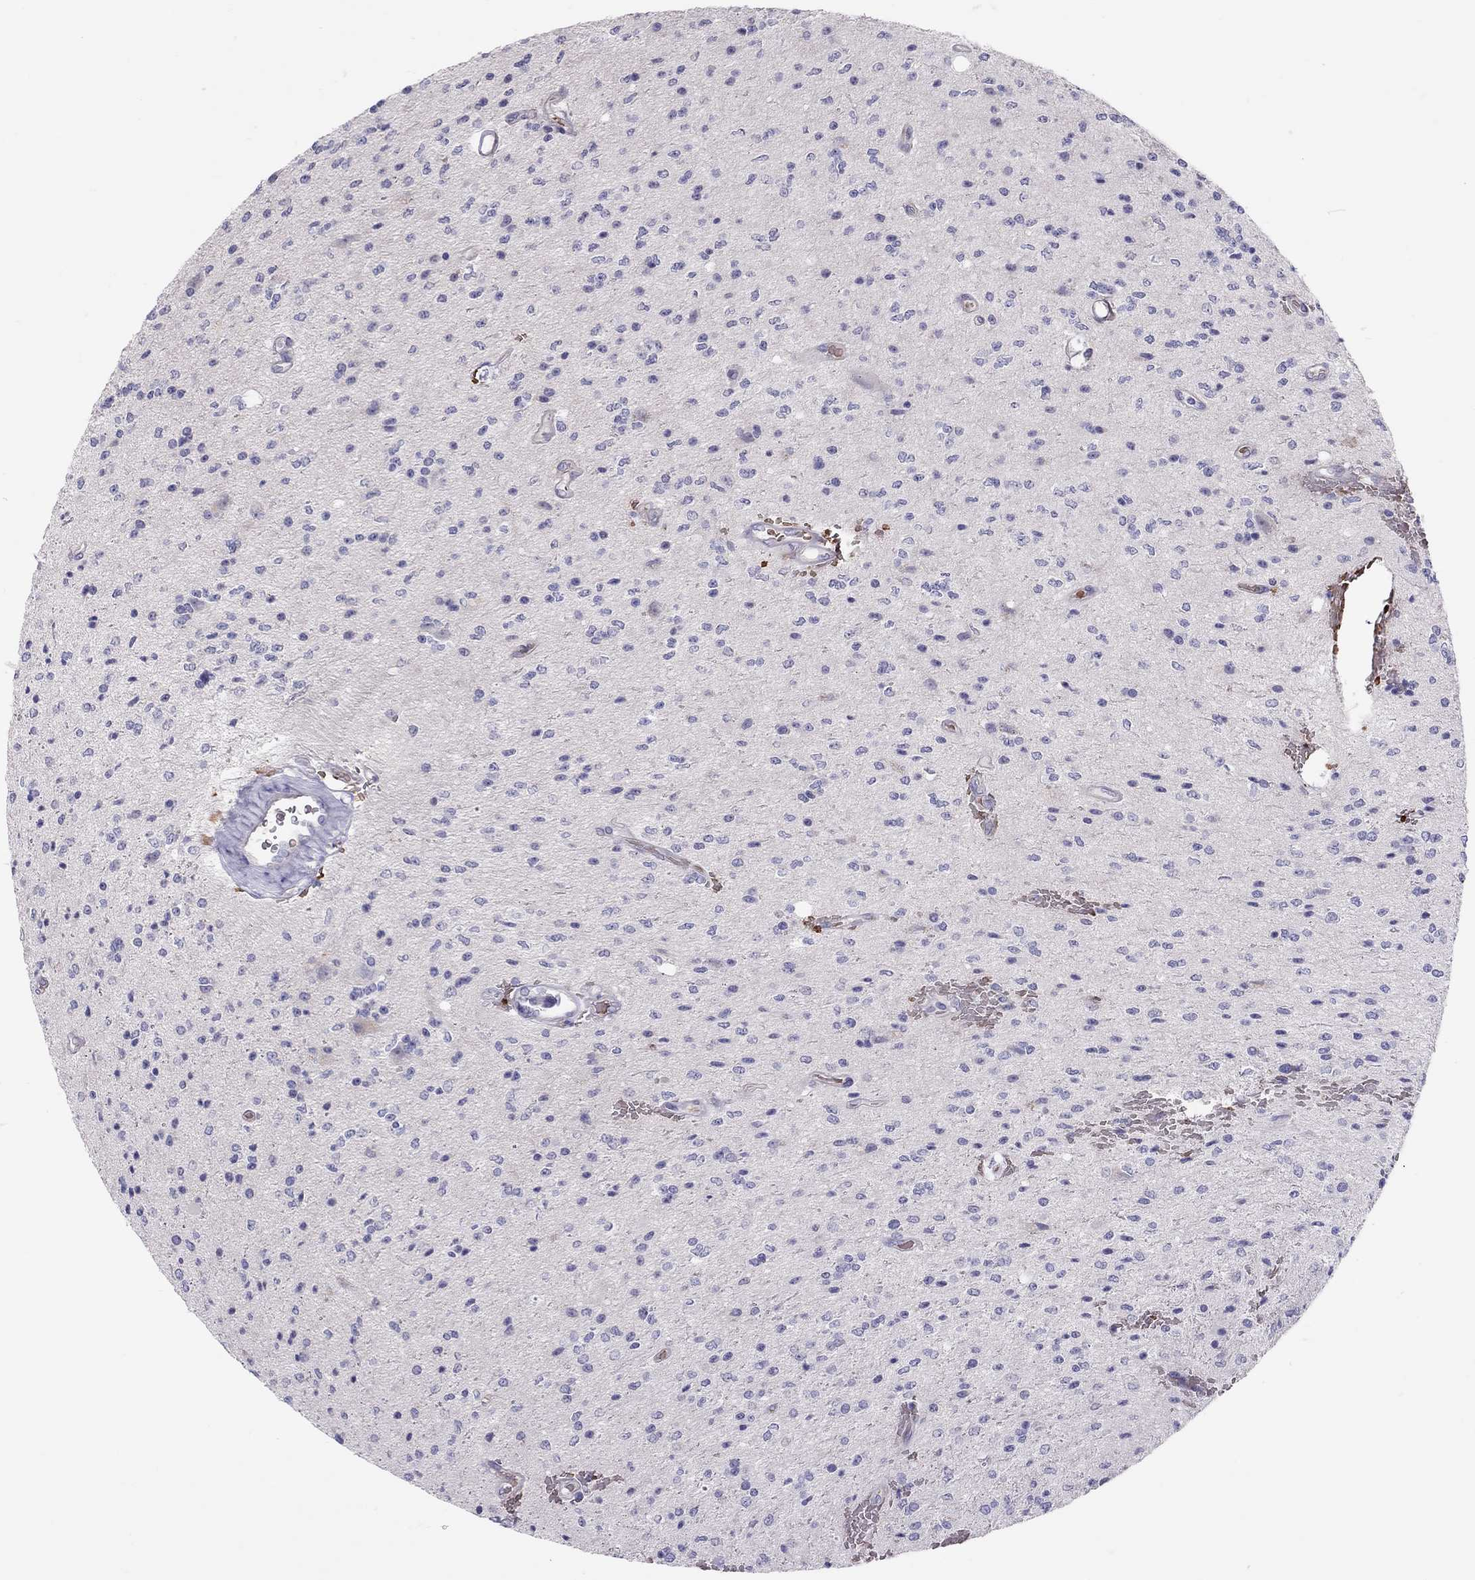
{"staining": {"intensity": "negative", "quantity": "none", "location": "none"}, "tissue": "glioma", "cell_type": "Tumor cells", "image_type": "cancer", "snomed": [{"axis": "morphology", "description": "Glioma, malignant, Low grade"}, {"axis": "topography", "description": "Brain"}], "caption": "Immunohistochemical staining of human malignant glioma (low-grade) shows no significant positivity in tumor cells.", "gene": "FRMD1", "patient": {"sex": "male", "age": 67}}